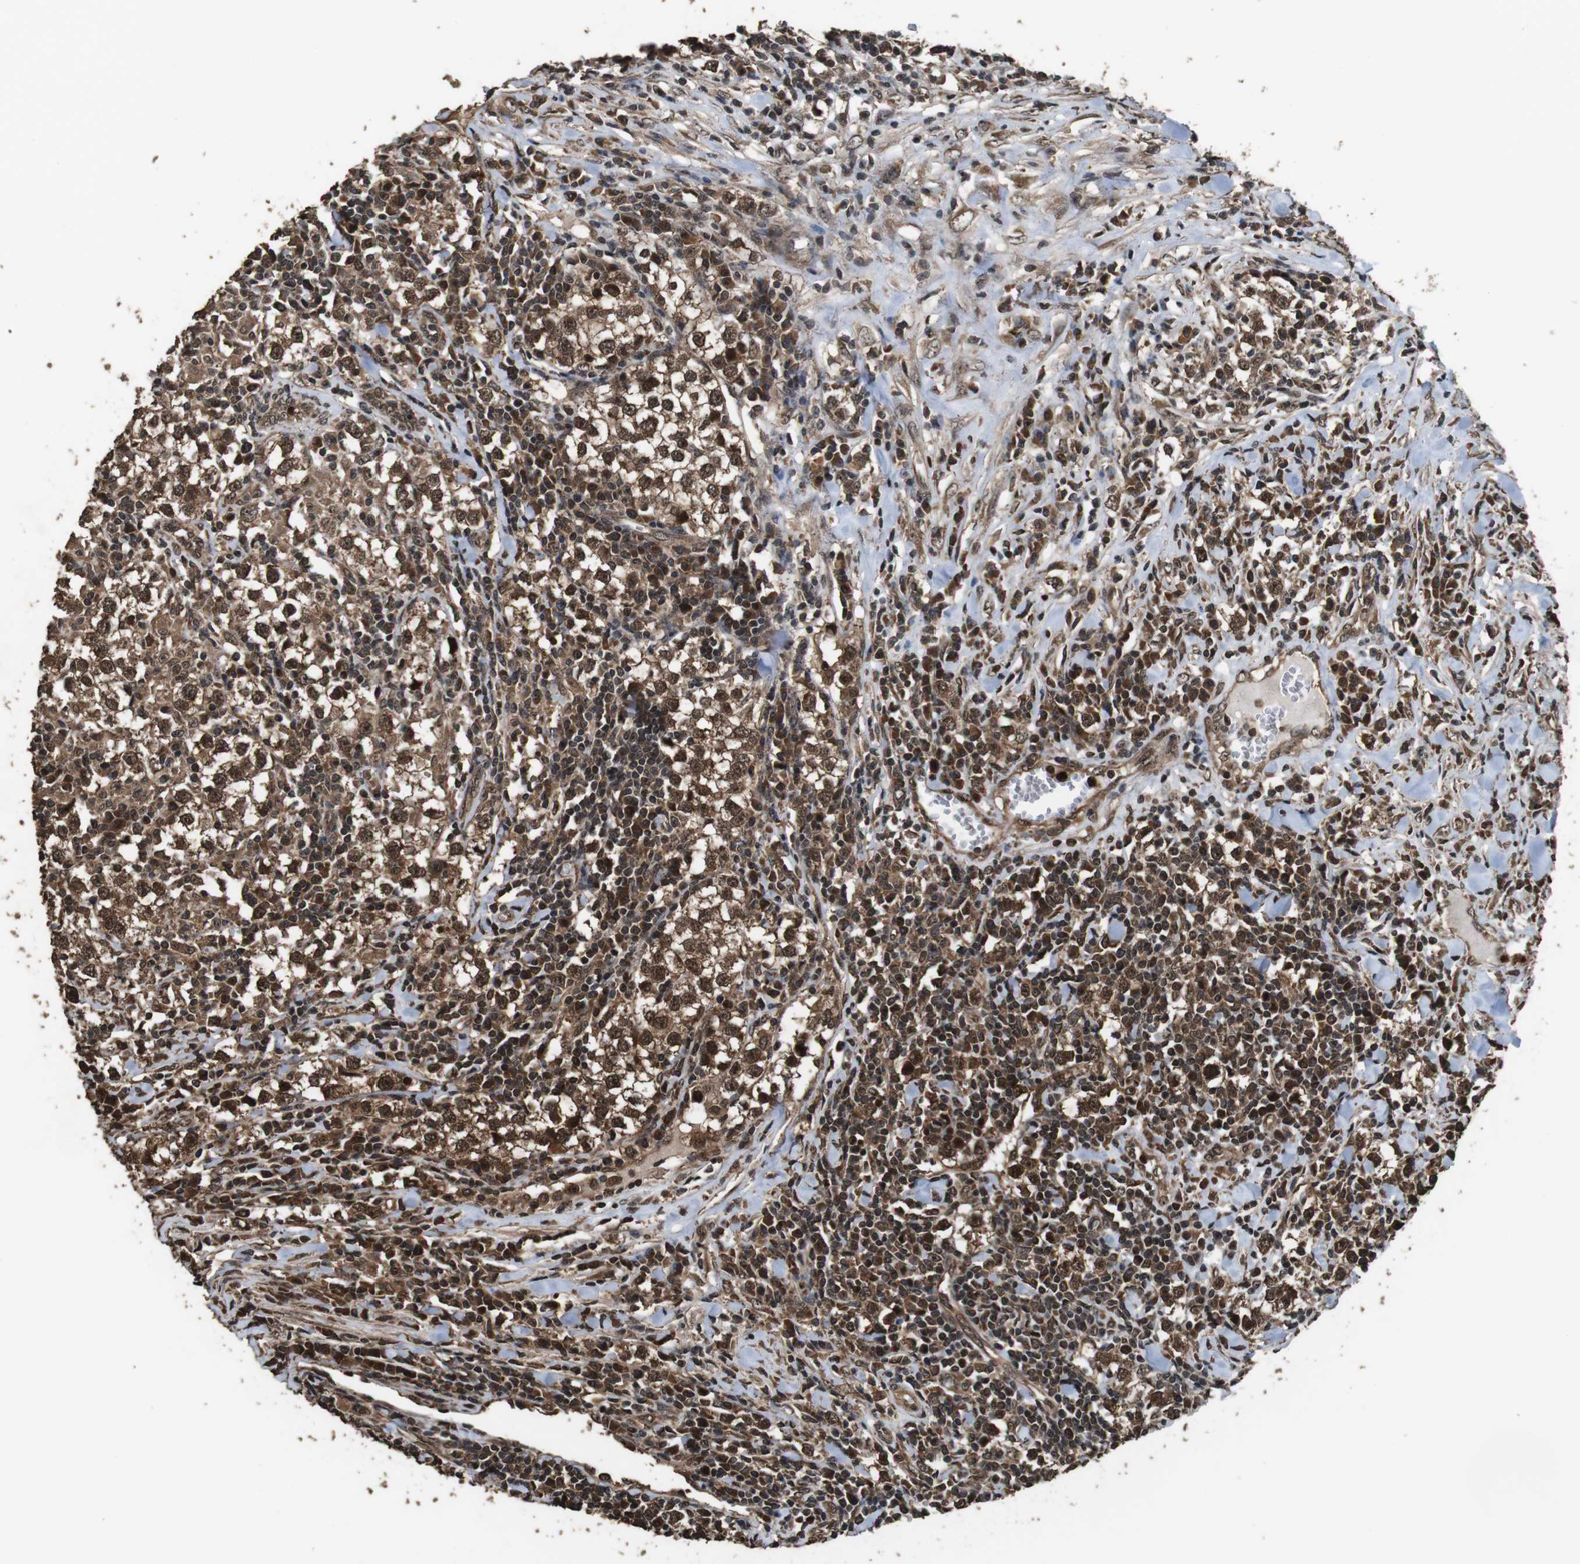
{"staining": {"intensity": "strong", "quantity": ">75%", "location": "cytoplasmic/membranous,nuclear"}, "tissue": "testis cancer", "cell_type": "Tumor cells", "image_type": "cancer", "snomed": [{"axis": "morphology", "description": "Seminoma, NOS"}, {"axis": "morphology", "description": "Carcinoma, Embryonal, NOS"}, {"axis": "topography", "description": "Testis"}], "caption": "Tumor cells display strong cytoplasmic/membranous and nuclear staining in about >75% of cells in testis embryonal carcinoma. The protein is shown in brown color, while the nuclei are stained blue.", "gene": "RRAS2", "patient": {"sex": "male", "age": 36}}